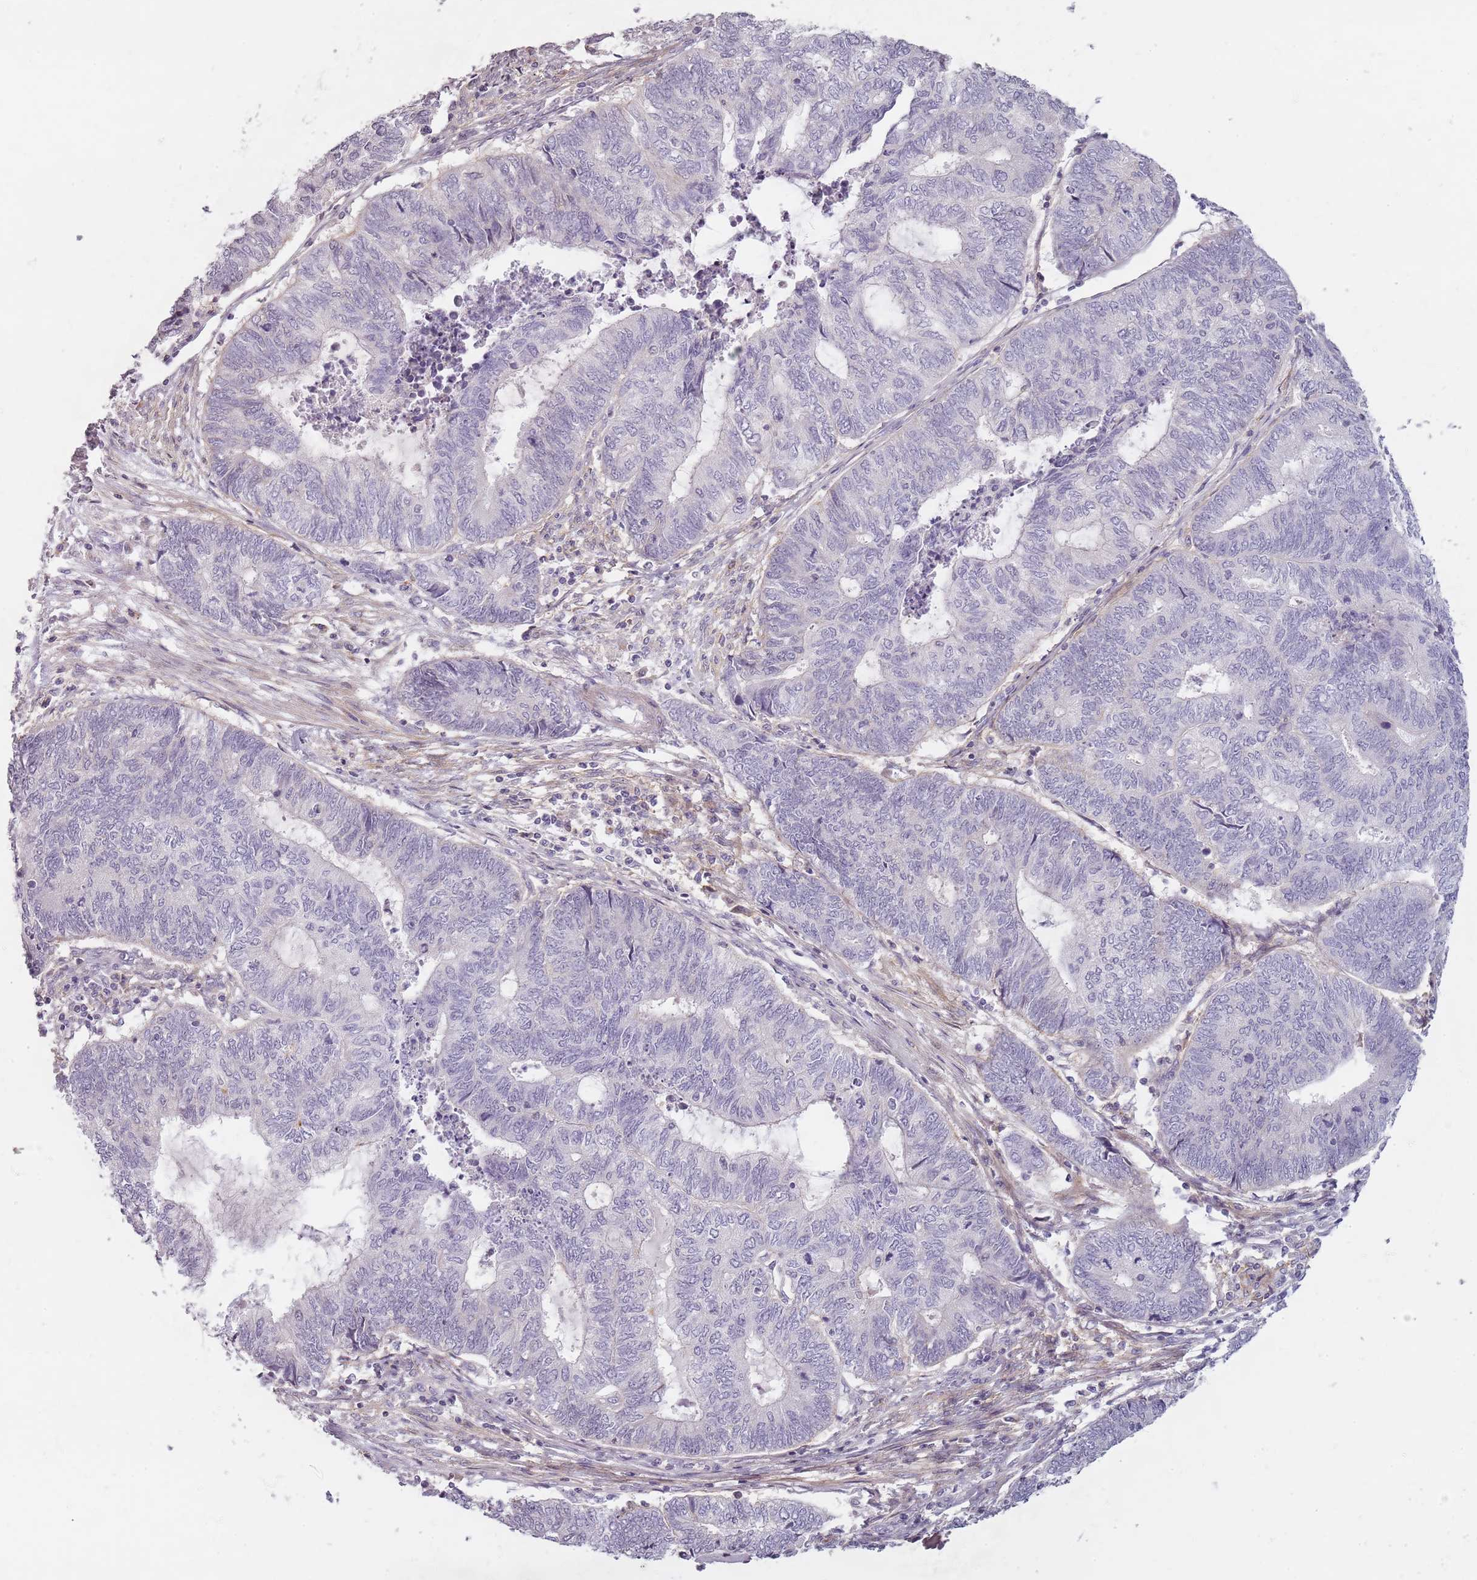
{"staining": {"intensity": "negative", "quantity": "none", "location": "none"}, "tissue": "endometrial cancer", "cell_type": "Tumor cells", "image_type": "cancer", "snomed": [{"axis": "morphology", "description": "Adenocarcinoma, NOS"}, {"axis": "topography", "description": "Uterus"}, {"axis": "topography", "description": "Endometrium"}], "caption": "Immunohistochemistry of endometrial cancer (adenocarcinoma) shows no positivity in tumor cells.", "gene": "SYNGR3", "patient": {"sex": "female", "age": 70}}